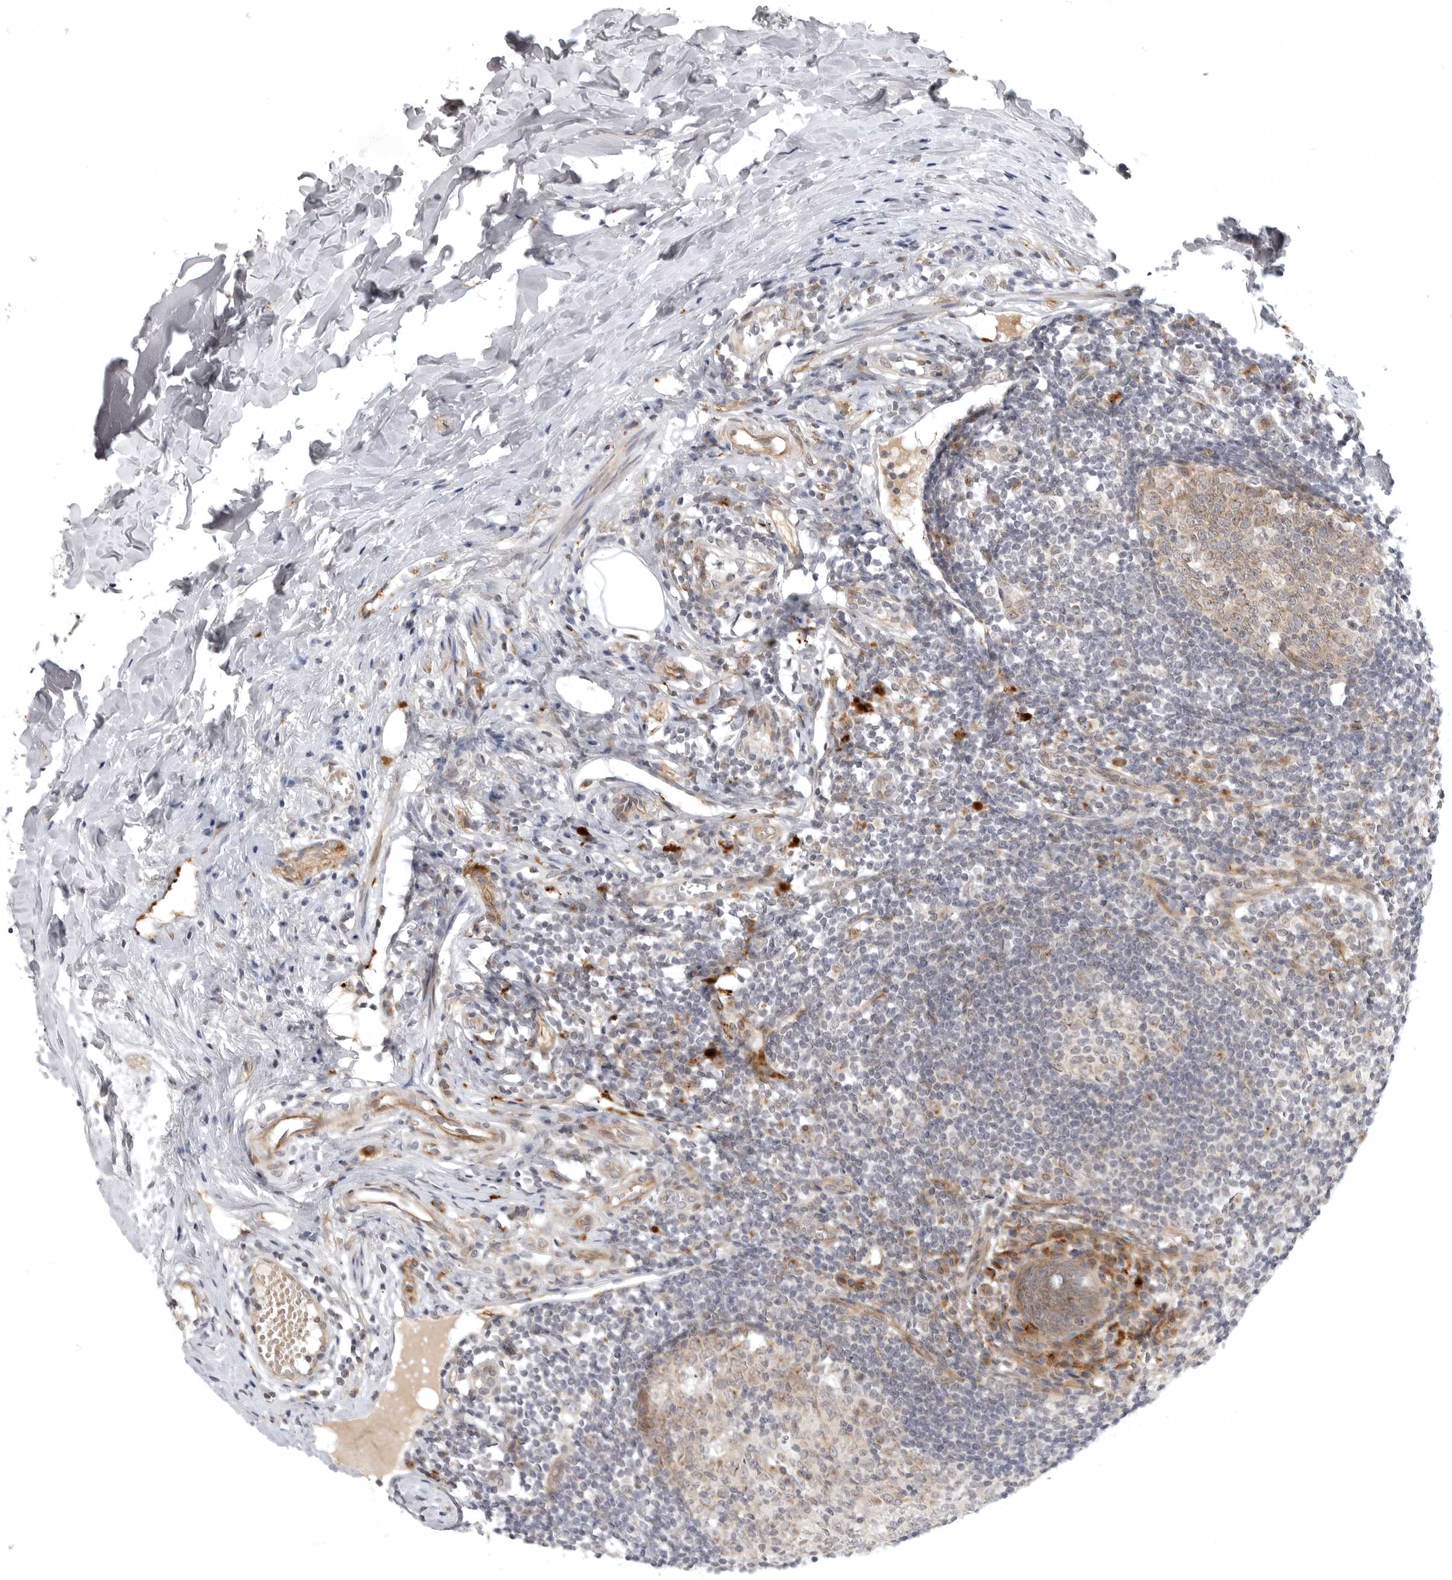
{"staining": {"intensity": "moderate", "quantity": ">75%", "location": "cytoplasmic/membranous"}, "tissue": "appendix", "cell_type": "Glandular cells", "image_type": "normal", "snomed": [{"axis": "morphology", "description": "Normal tissue, NOS"}, {"axis": "topography", "description": "Appendix"}], "caption": "Immunohistochemical staining of benign human appendix reveals >75% levels of moderate cytoplasmic/membranous protein staining in about >75% of glandular cells. Nuclei are stained in blue.", "gene": "CD300LD", "patient": {"sex": "female", "age": 20}}